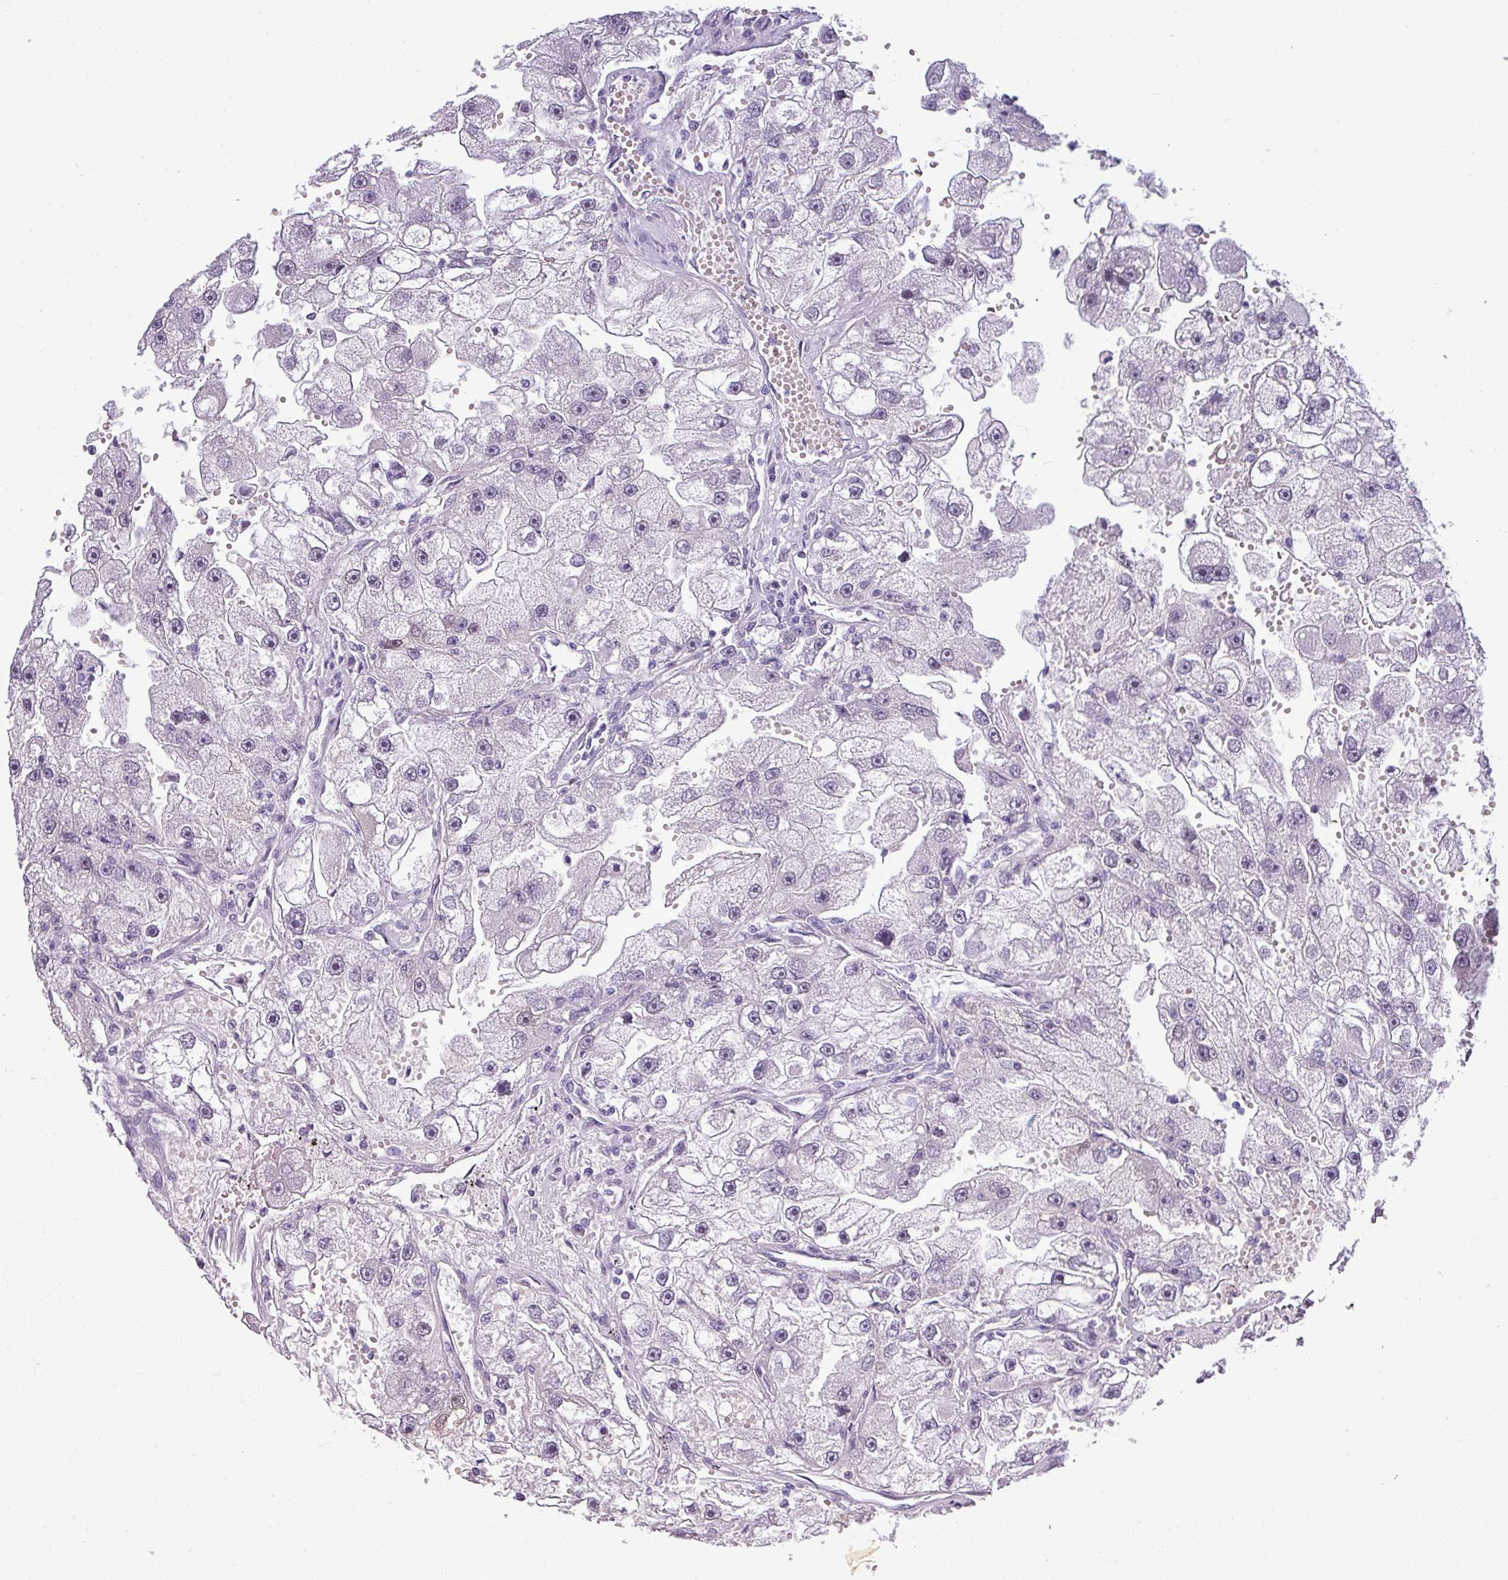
{"staining": {"intensity": "weak", "quantity": "<25%", "location": "nuclear"}, "tissue": "renal cancer", "cell_type": "Tumor cells", "image_type": "cancer", "snomed": [{"axis": "morphology", "description": "Adenocarcinoma, NOS"}, {"axis": "topography", "description": "Kidney"}], "caption": "DAB immunohistochemical staining of renal cancer (adenocarcinoma) displays no significant expression in tumor cells.", "gene": "SRGAP1", "patient": {"sex": "male", "age": 63}}